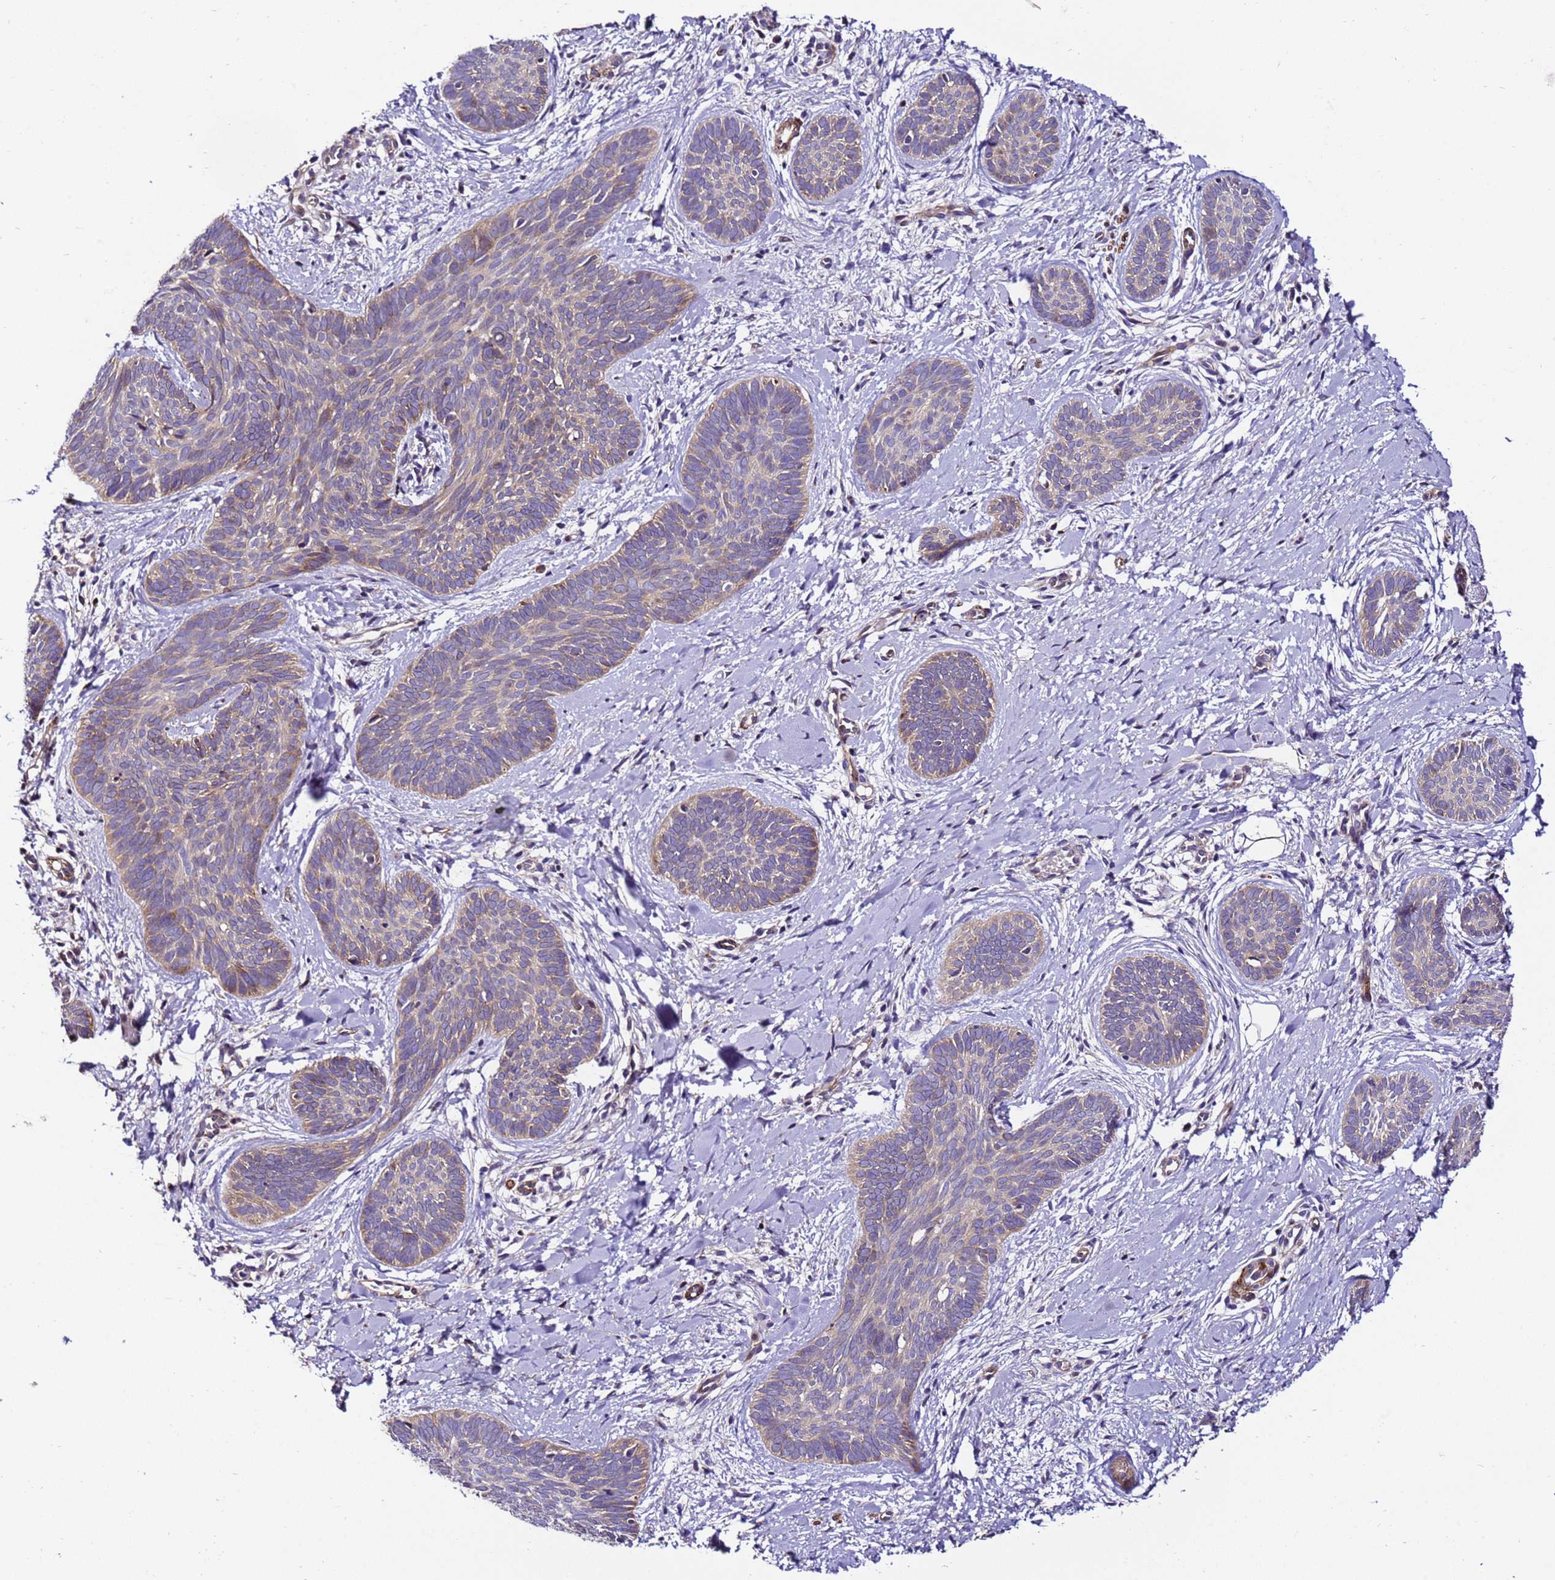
{"staining": {"intensity": "weak", "quantity": "<25%", "location": "cytoplasmic/membranous"}, "tissue": "skin cancer", "cell_type": "Tumor cells", "image_type": "cancer", "snomed": [{"axis": "morphology", "description": "Basal cell carcinoma"}, {"axis": "topography", "description": "Skin"}], "caption": "Immunohistochemistry of skin cancer (basal cell carcinoma) displays no staining in tumor cells.", "gene": "ZNF417", "patient": {"sex": "female", "age": 81}}